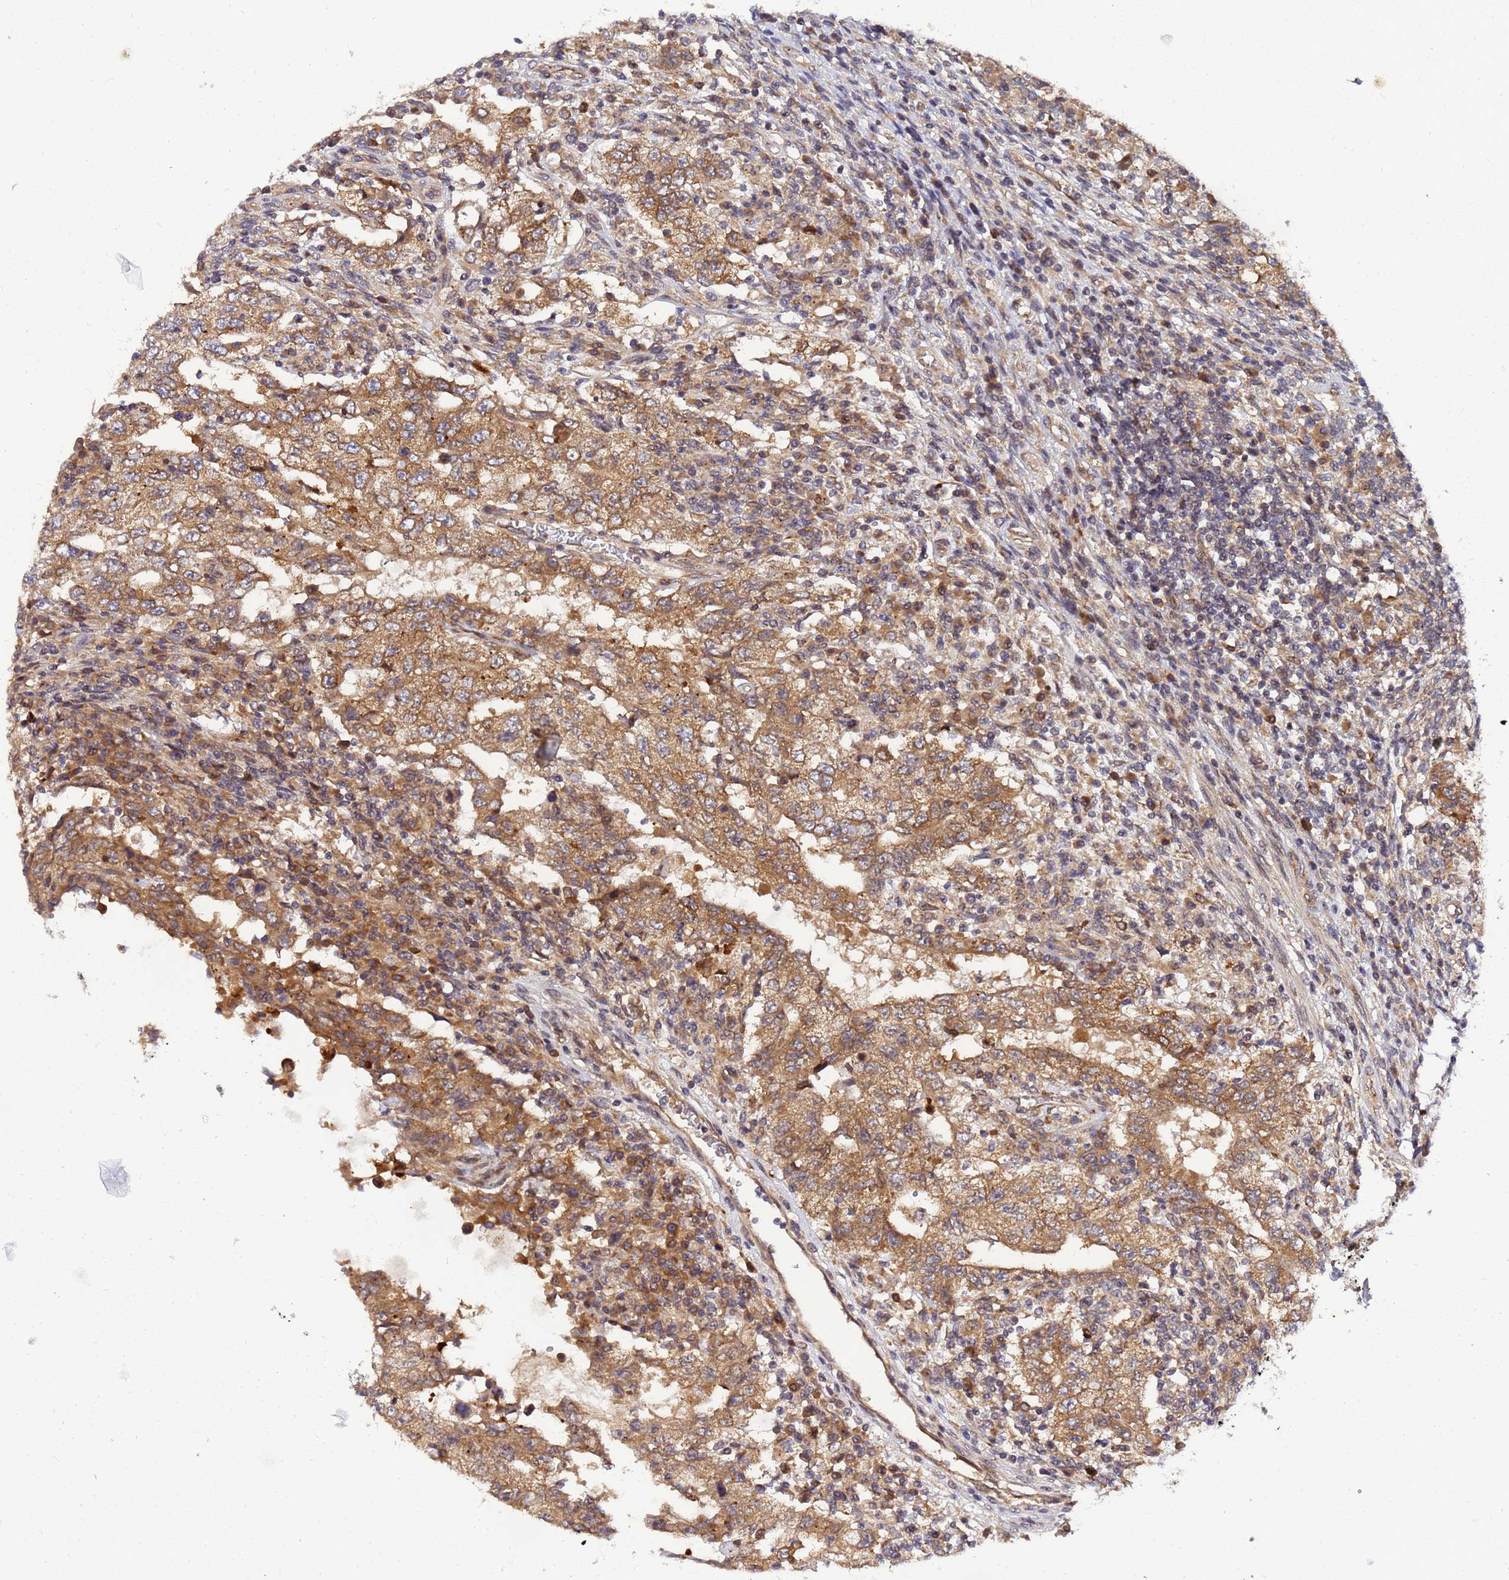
{"staining": {"intensity": "moderate", "quantity": ">75%", "location": "cytoplasmic/membranous"}, "tissue": "testis cancer", "cell_type": "Tumor cells", "image_type": "cancer", "snomed": [{"axis": "morphology", "description": "Carcinoma, Embryonal, NOS"}, {"axis": "topography", "description": "Testis"}], "caption": "Testis cancer was stained to show a protein in brown. There is medium levels of moderate cytoplasmic/membranous expression in about >75% of tumor cells.", "gene": "UNC93B1", "patient": {"sex": "male", "age": 26}}